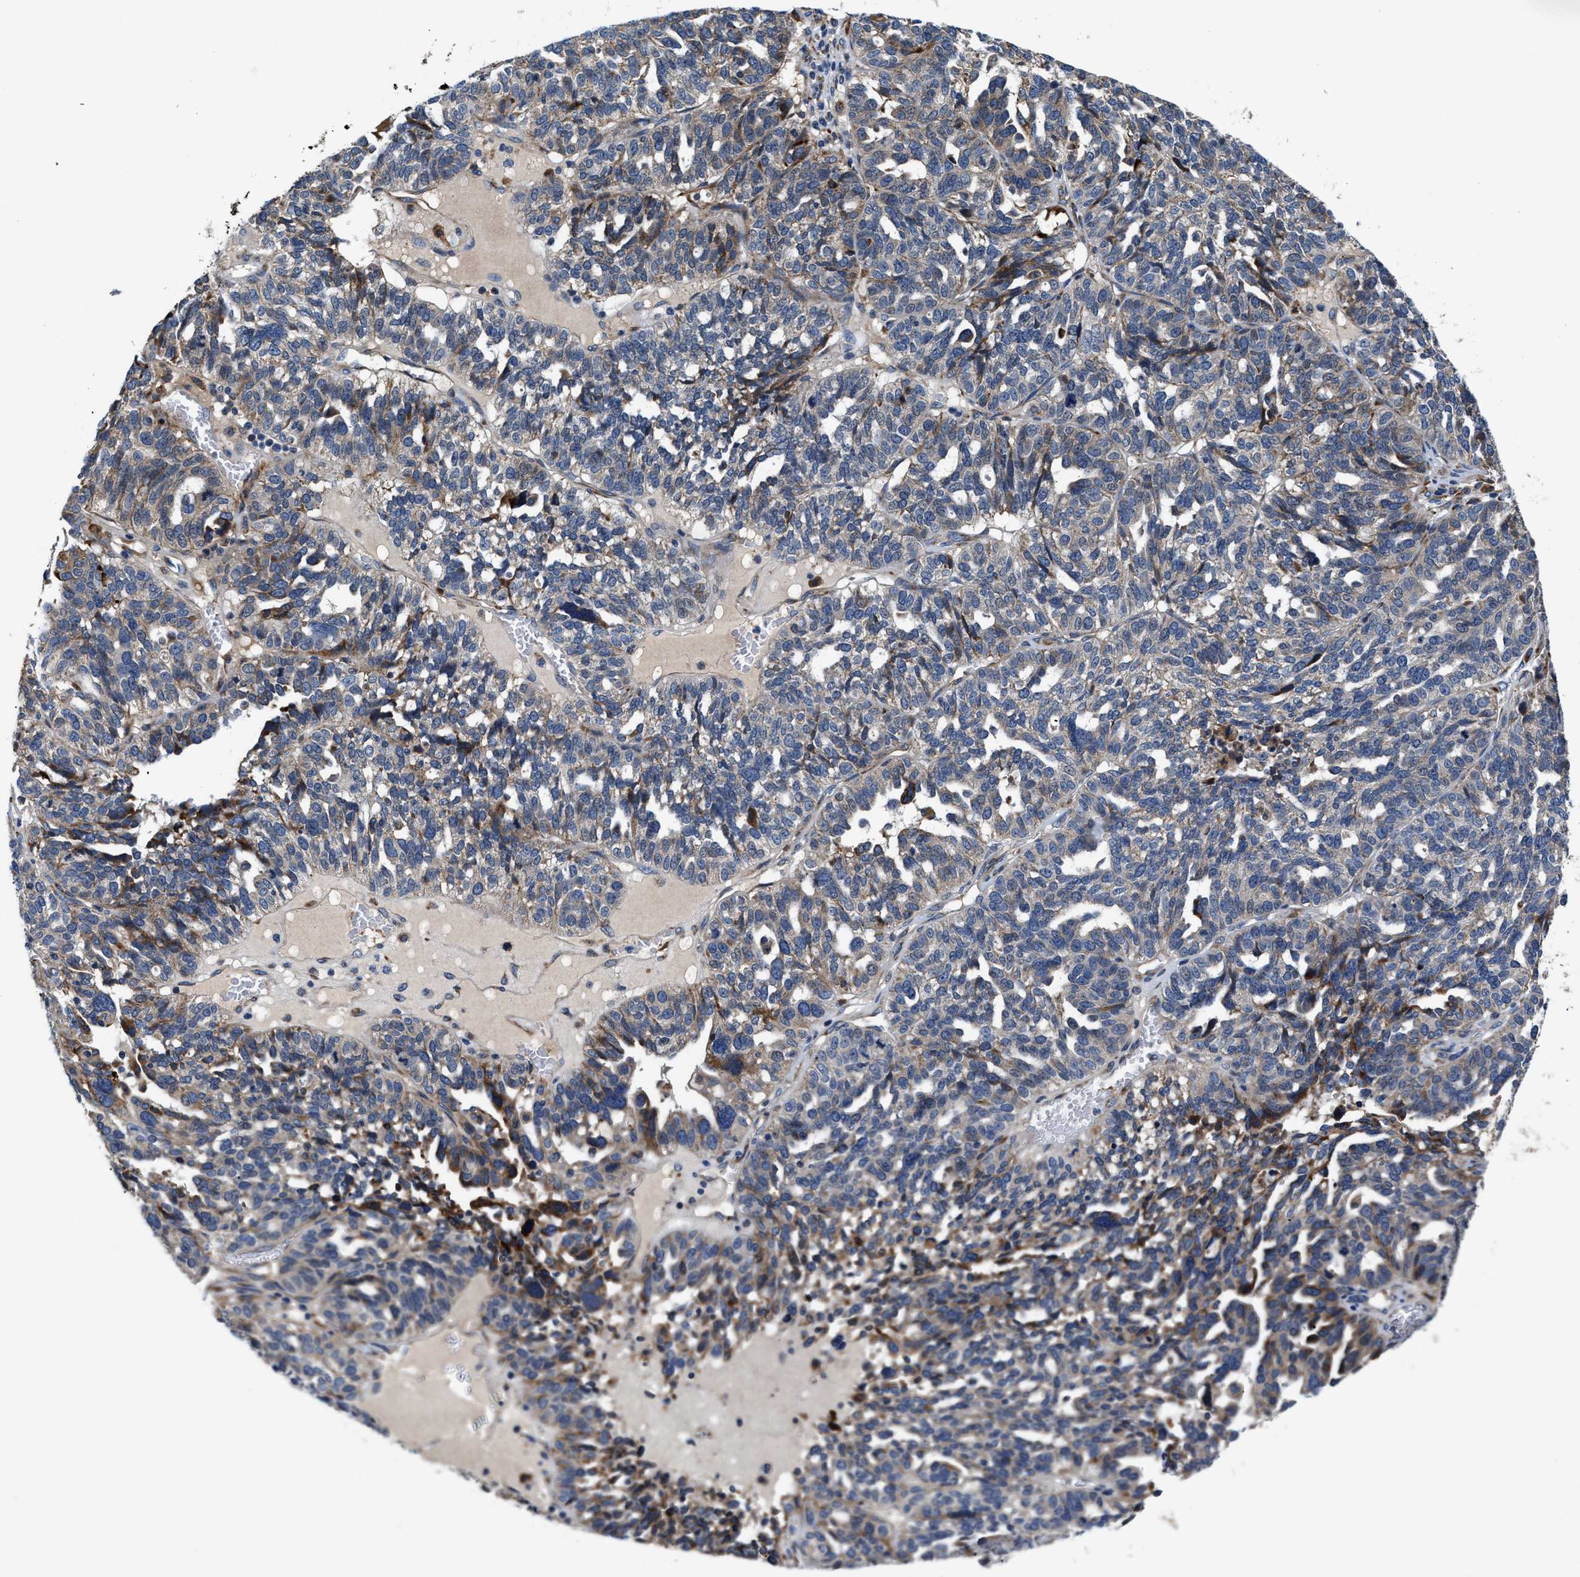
{"staining": {"intensity": "moderate", "quantity": "<25%", "location": "cytoplasmic/membranous"}, "tissue": "ovarian cancer", "cell_type": "Tumor cells", "image_type": "cancer", "snomed": [{"axis": "morphology", "description": "Cystadenocarcinoma, serous, NOS"}, {"axis": "topography", "description": "Ovary"}], "caption": "Immunohistochemical staining of human serous cystadenocarcinoma (ovarian) displays low levels of moderate cytoplasmic/membranous protein expression in about <25% of tumor cells.", "gene": "SLC12A2", "patient": {"sex": "female", "age": 59}}